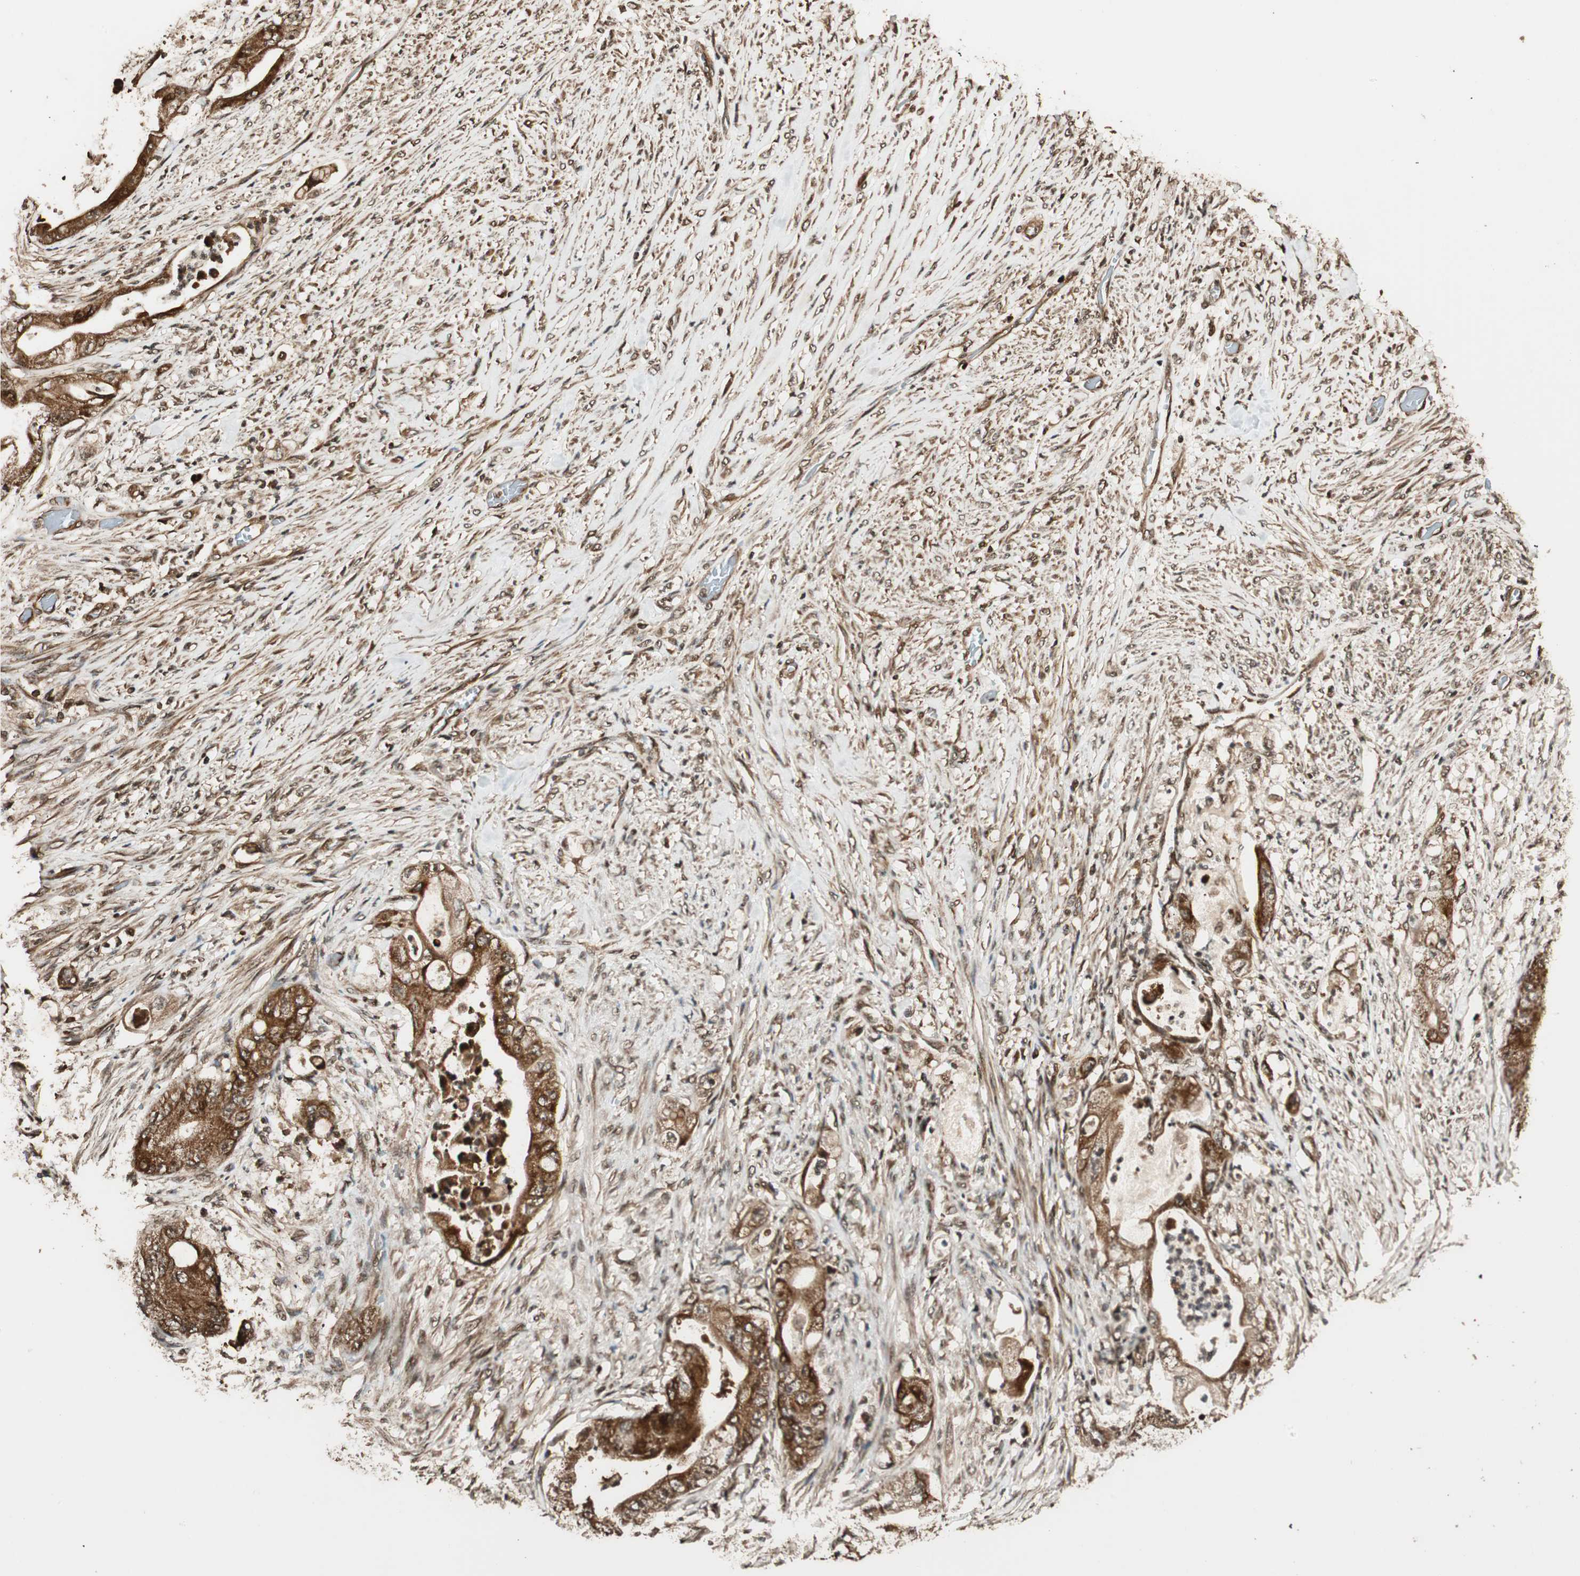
{"staining": {"intensity": "strong", "quantity": ">75%", "location": "cytoplasmic/membranous,nuclear"}, "tissue": "stomach cancer", "cell_type": "Tumor cells", "image_type": "cancer", "snomed": [{"axis": "morphology", "description": "Adenocarcinoma, NOS"}, {"axis": "topography", "description": "Stomach"}], "caption": "There is high levels of strong cytoplasmic/membranous and nuclear staining in tumor cells of stomach cancer (adenocarcinoma), as demonstrated by immunohistochemical staining (brown color).", "gene": "ALKBH5", "patient": {"sex": "female", "age": 73}}